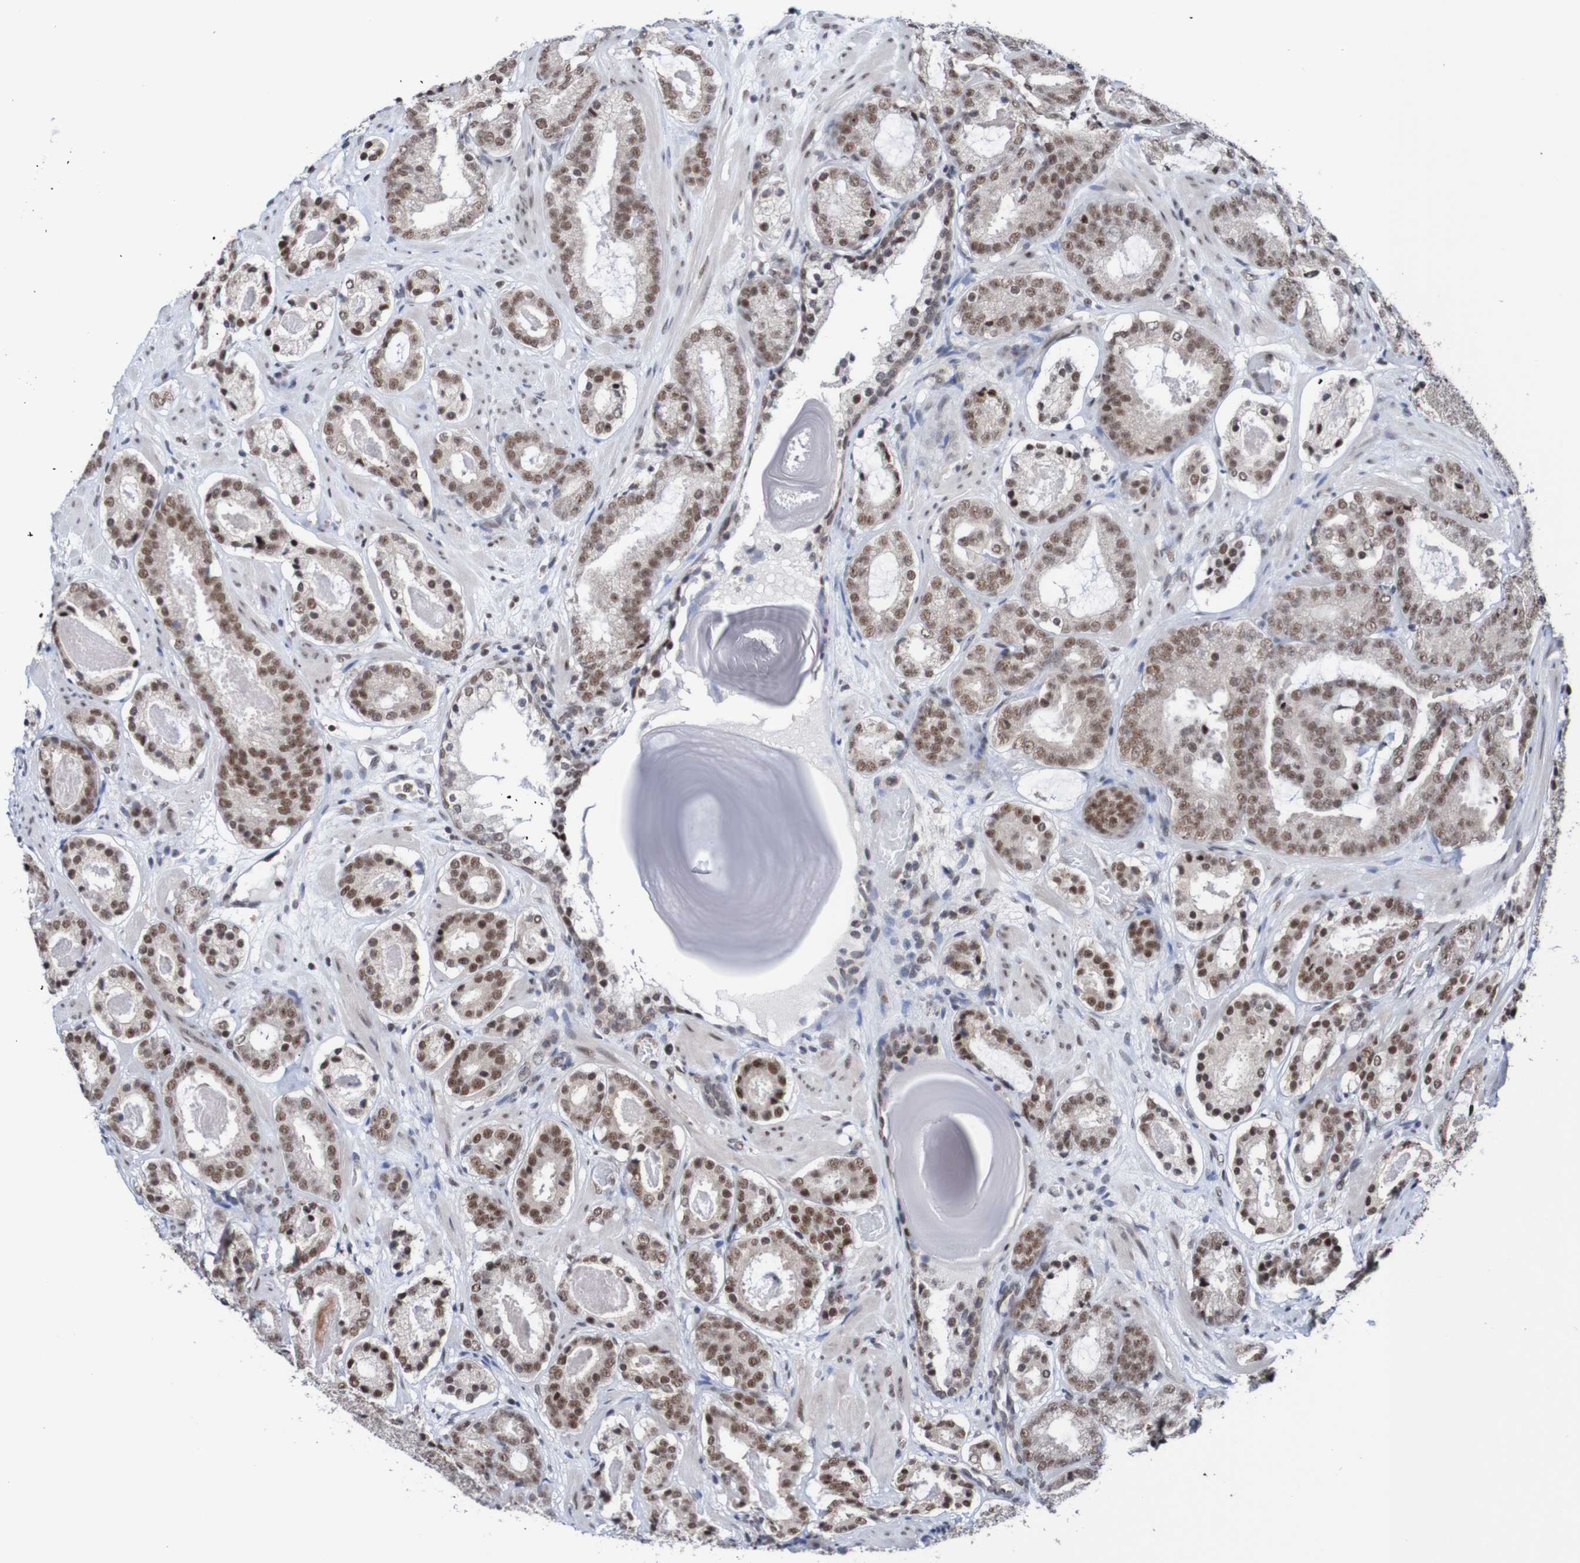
{"staining": {"intensity": "moderate", "quantity": ">75%", "location": "nuclear"}, "tissue": "prostate cancer", "cell_type": "Tumor cells", "image_type": "cancer", "snomed": [{"axis": "morphology", "description": "Adenocarcinoma, Low grade"}, {"axis": "topography", "description": "Prostate"}], "caption": "A high-resolution photomicrograph shows immunohistochemistry (IHC) staining of prostate cancer, which exhibits moderate nuclear positivity in about >75% of tumor cells.", "gene": "CDC5L", "patient": {"sex": "male", "age": 69}}